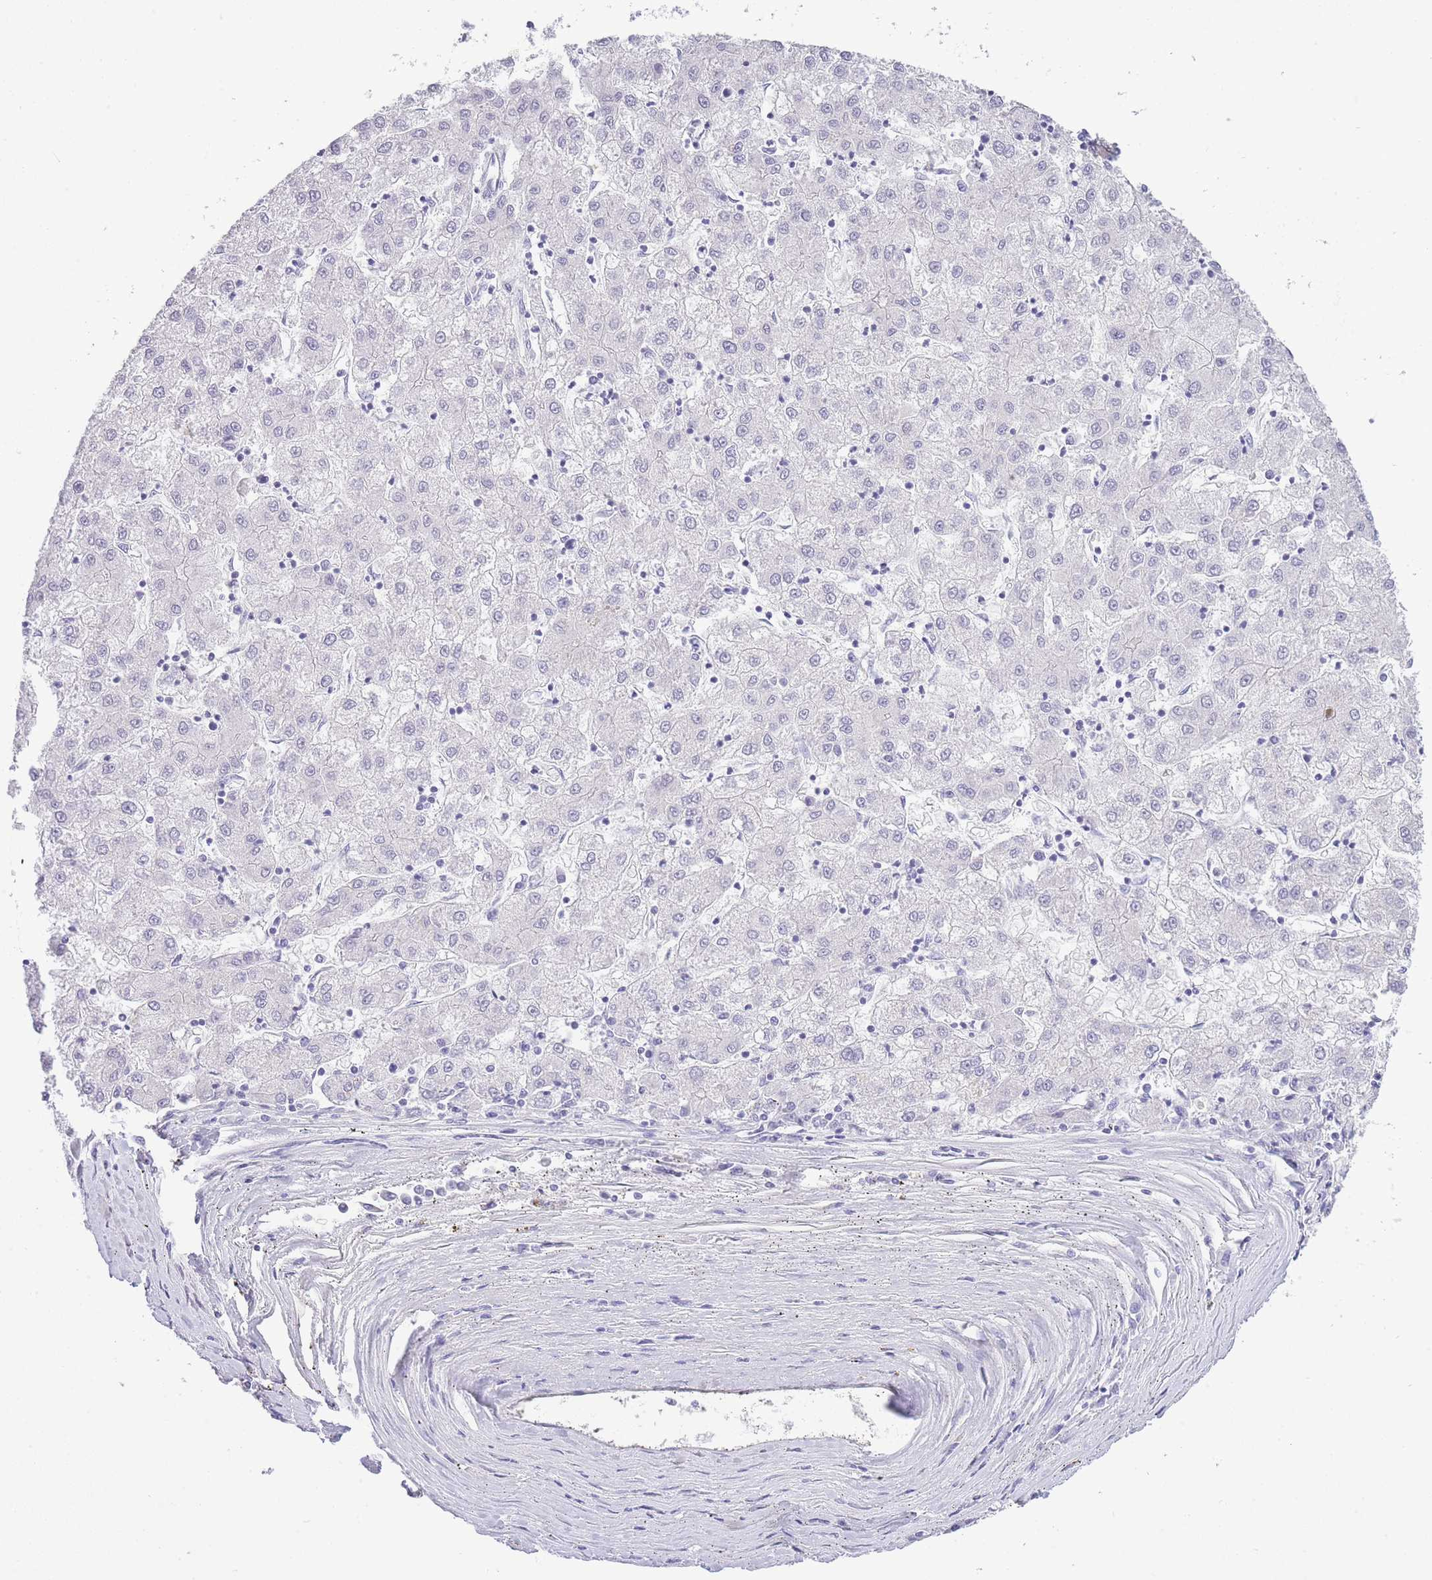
{"staining": {"intensity": "negative", "quantity": "none", "location": "none"}, "tissue": "liver cancer", "cell_type": "Tumor cells", "image_type": "cancer", "snomed": [{"axis": "morphology", "description": "Carcinoma, Hepatocellular, NOS"}, {"axis": "topography", "description": "Liver"}], "caption": "A photomicrograph of liver cancer stained for a protein exhibits no brown staining in tumor cells. The staining was performed using DAB to visualize the protein expression in brown, while the nuclei were stained in blue with hematoxylin (Magnification: 20x).", "gene": "RHO", "patient": {"sex": "male", "age": 72}}